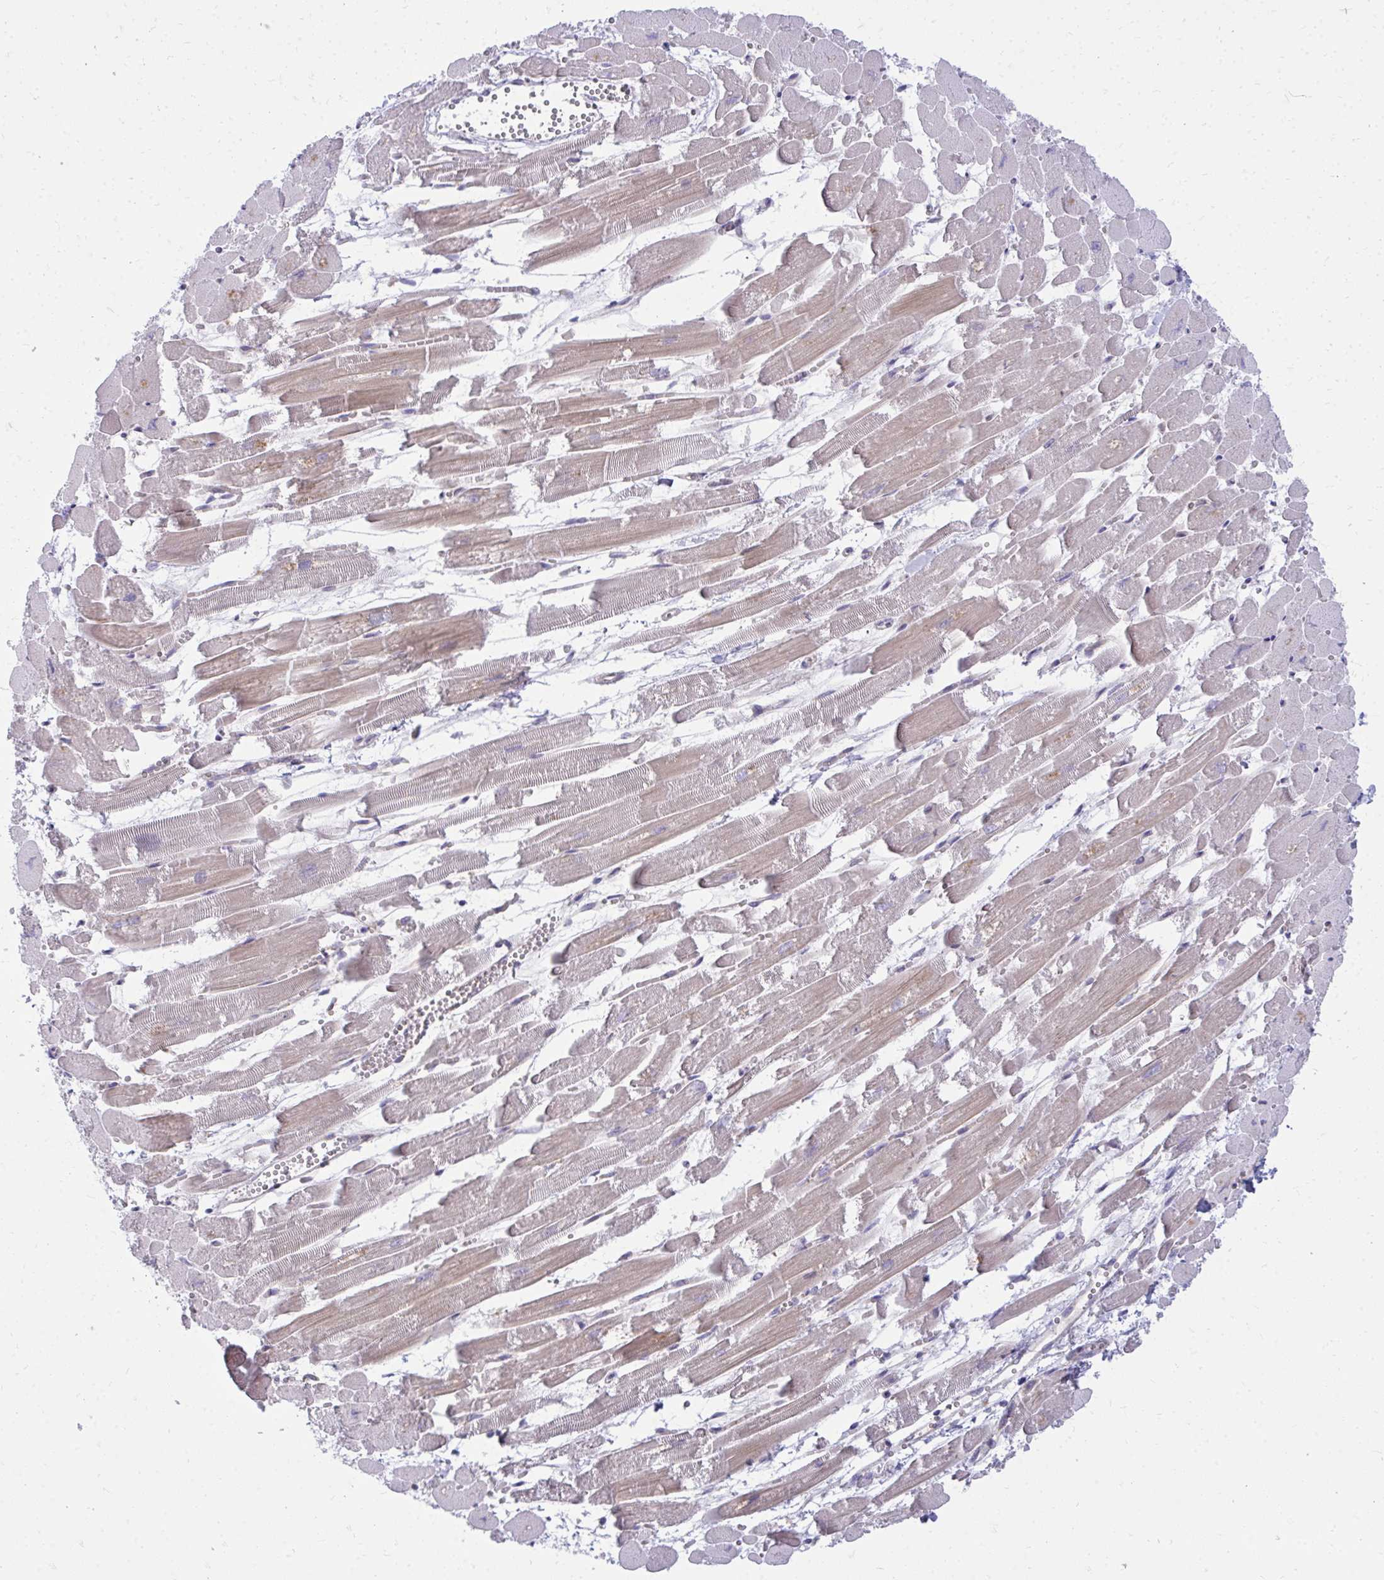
{"staining": {"intensity": "moderate", "quantity": "25%-75%", "location": "cytoplasmic/membranous"}, "tissue": "heart muscle", "cell_type": "Cardiomyocytes", "image_type": "normal", "snomed": [{"axis": "morphology", "description": "Normal tissue, NOS"}, {"axis": "topography", "description": "Heart"}], "caption": "Brown immunohistochemical staining in normal human heart muscle displays moderate cytoplasmic/membranous staining in about 25%-75% of cardiomyocytes. The protein is shown in brown color, while the nuclei are stained blue.", "gene": "ASAP1", "patient": {"sex": "female", "age": 52}}